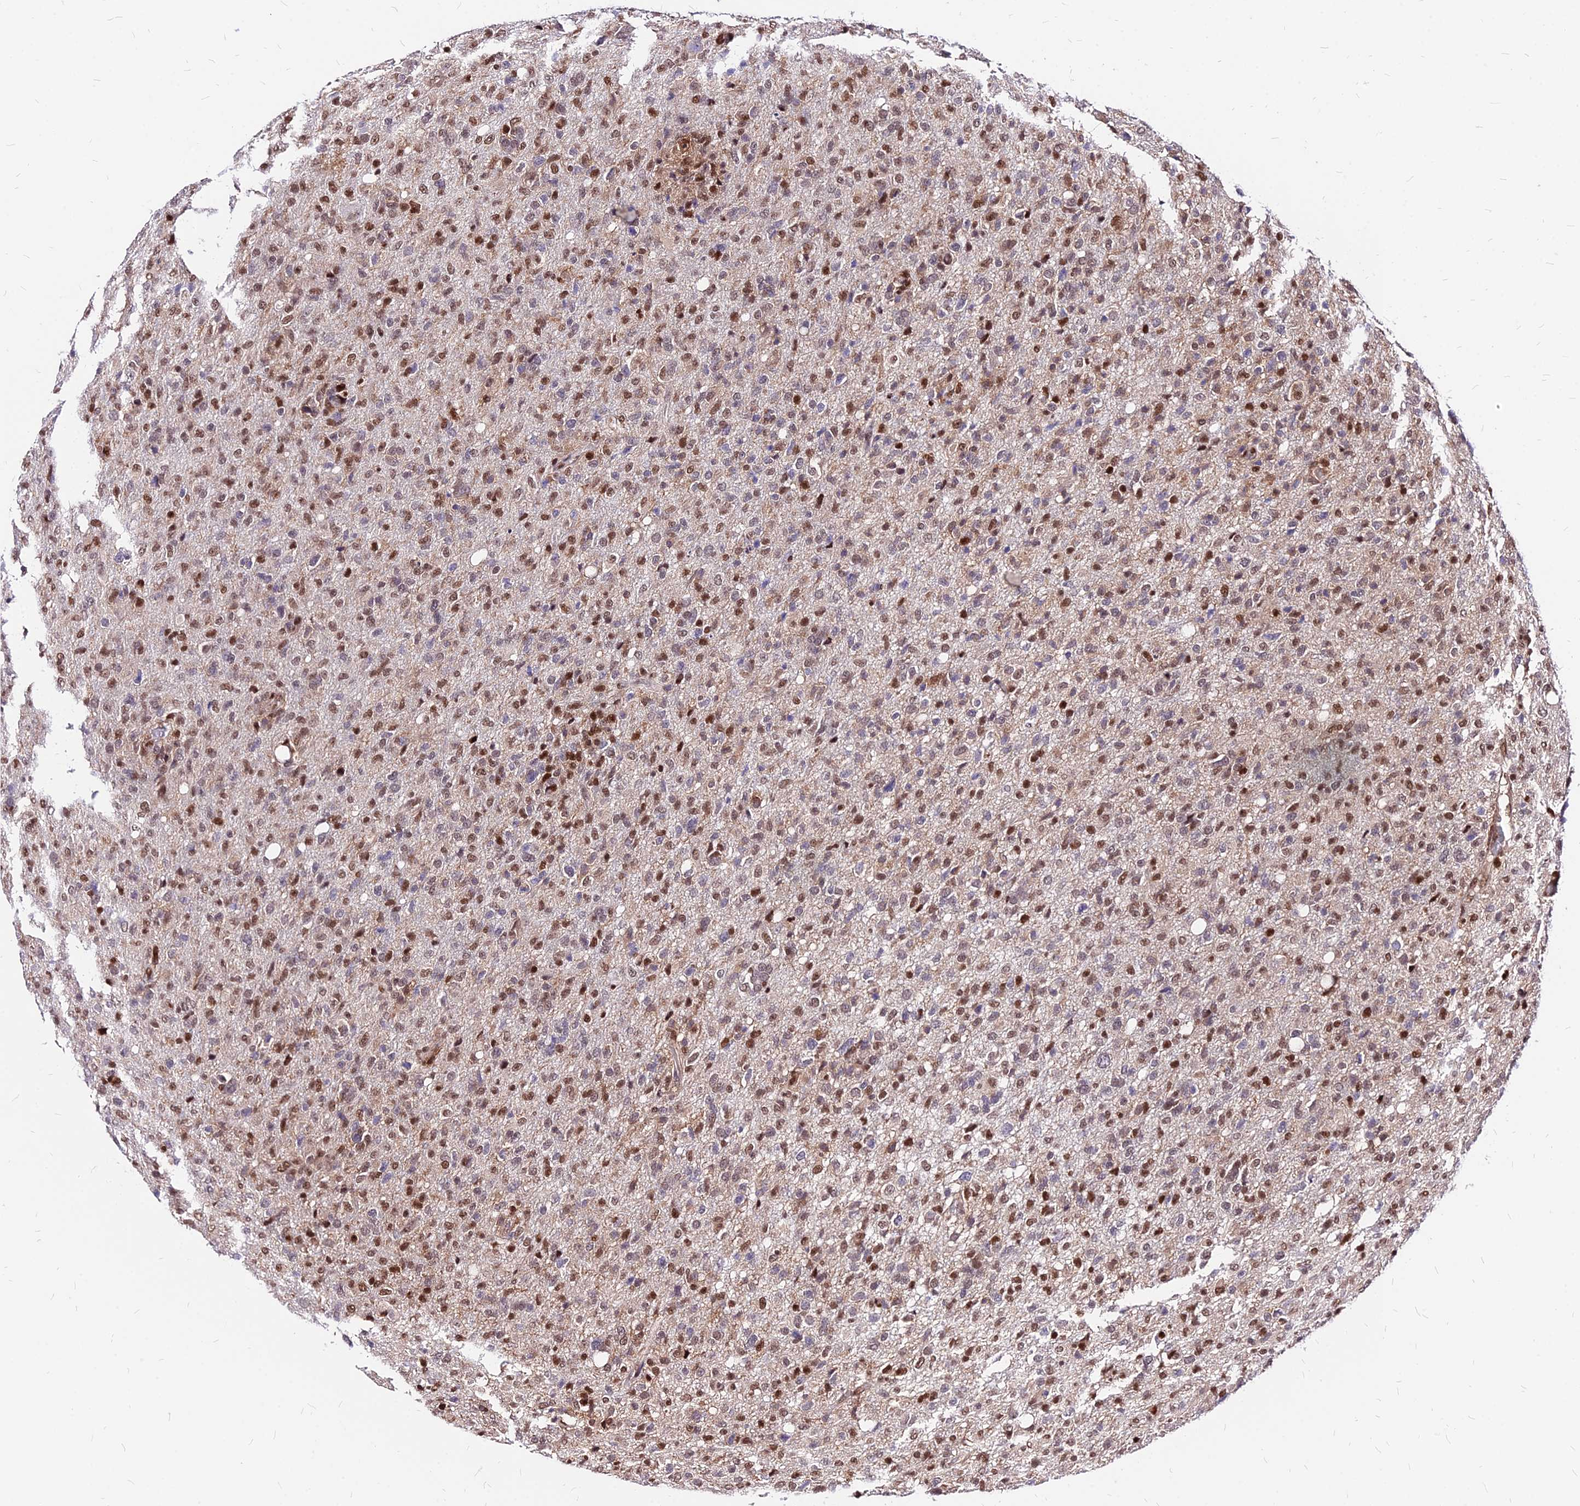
{"staining": {"intensity": "moderate", "quantity": ">75%", "location": "nuclear"}, "tissue": "glioma", "cell_type": "Tumor cells", "image_type": "cancer", "snomed": [{"axis": "morphology", "description": "Glioma, malignant, High grade"}, {"axis": "topography", "description": "Brain"}], "caption": "Brown immunohistochemical staining in malignant glioma (high-grade) demonstrates moderate nuclear positivity in about >75% of tumor cells.", "gene": "PAXX", "patient": {"sex": "female", "age": 57}}